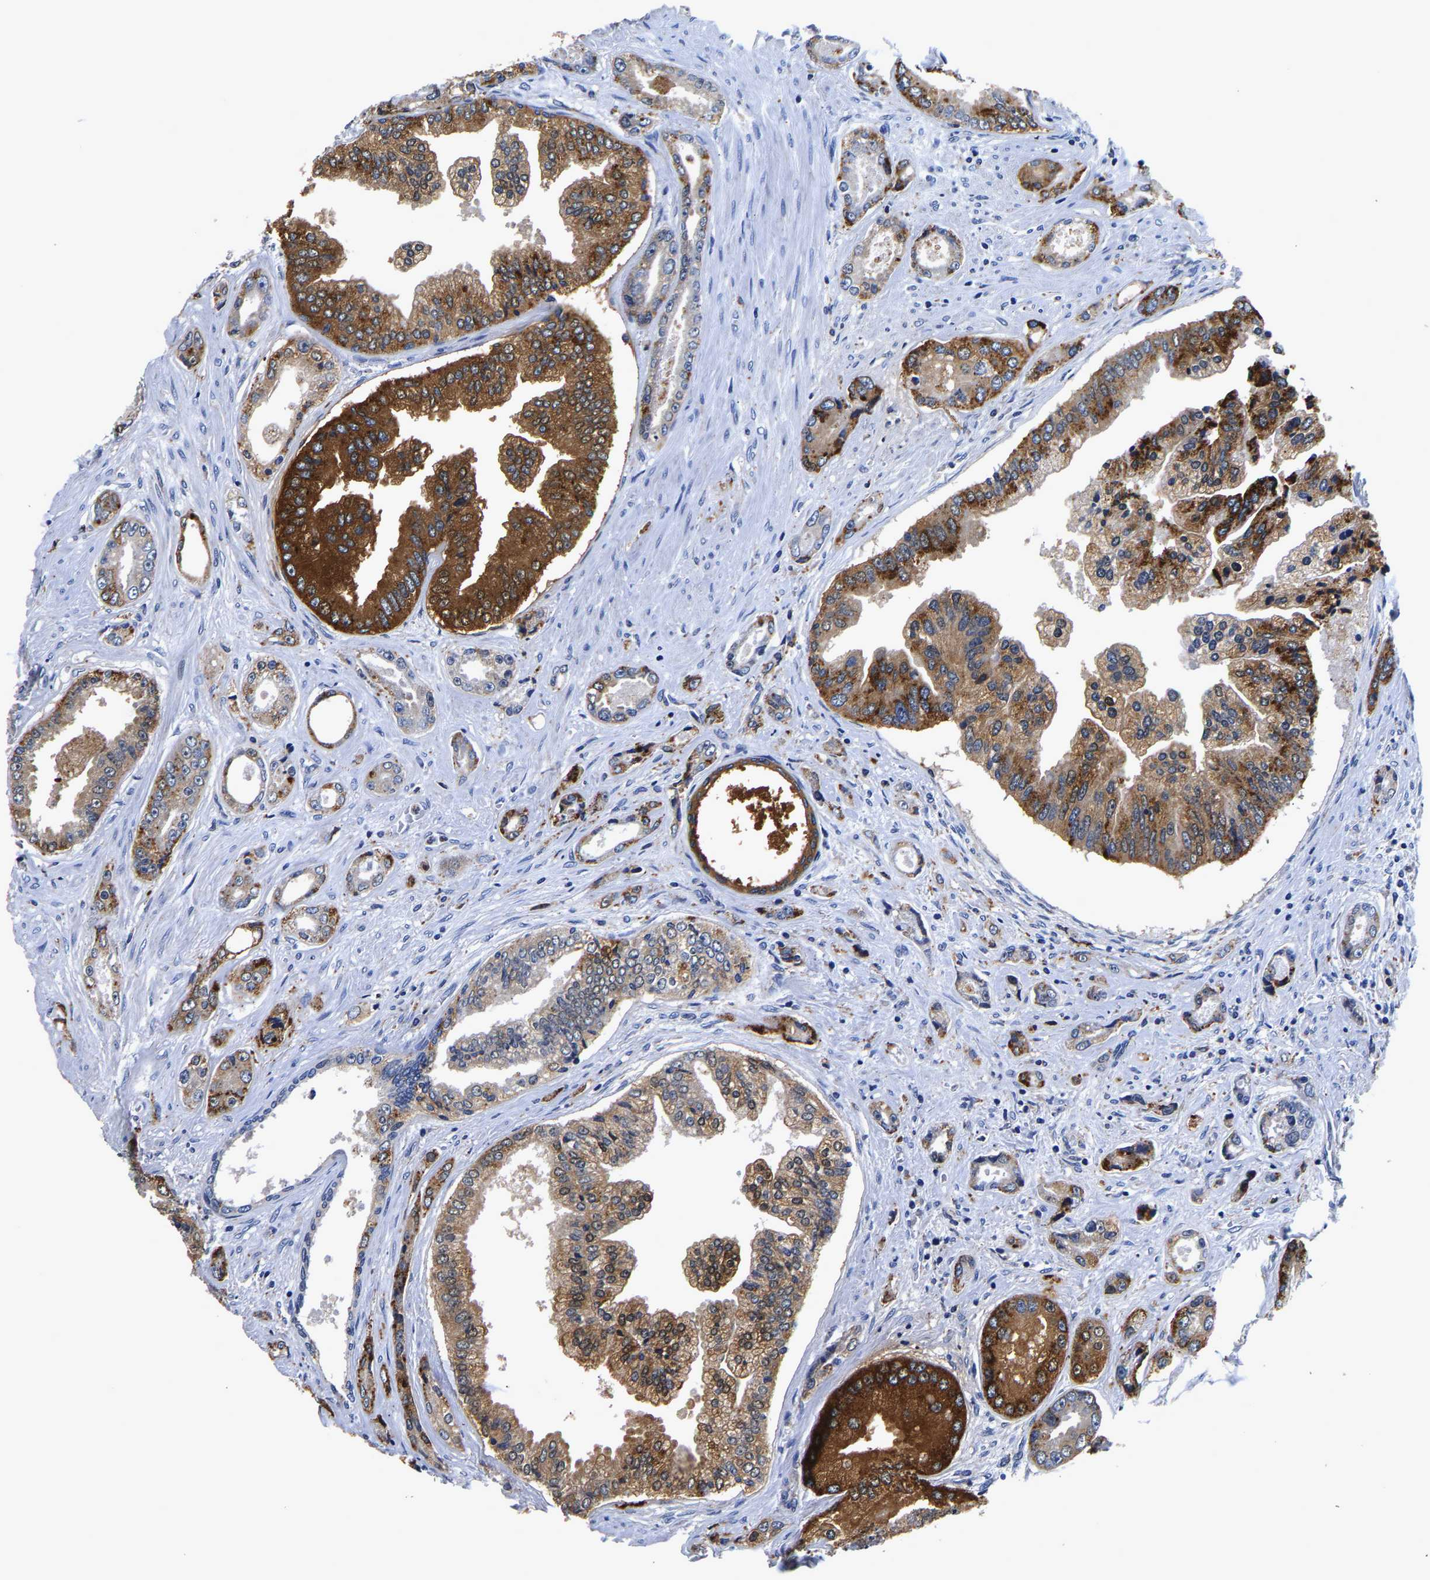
{"staining": {"intensity": "strong", "quantity": ">75%", "location": "cytoplasmic/membranous,nuclear"}, "tissue": "prostate cancer", "cell_type": "Tumor cells", "image_type": "cancer", "snomed": [{"axis": "morphology", "description": "Adenocarcinoma, High grade"}, {"axis": "topography", "description": "Prostate"}], "caption": "Immunohistochemical staining of prostate cancer reveals high levels of strong cytoplasmic/membranous and nuclear positivity in about >75% of tumor cells.", "gene": "GRN", "patient": {"sex": "male", "age": 61}}